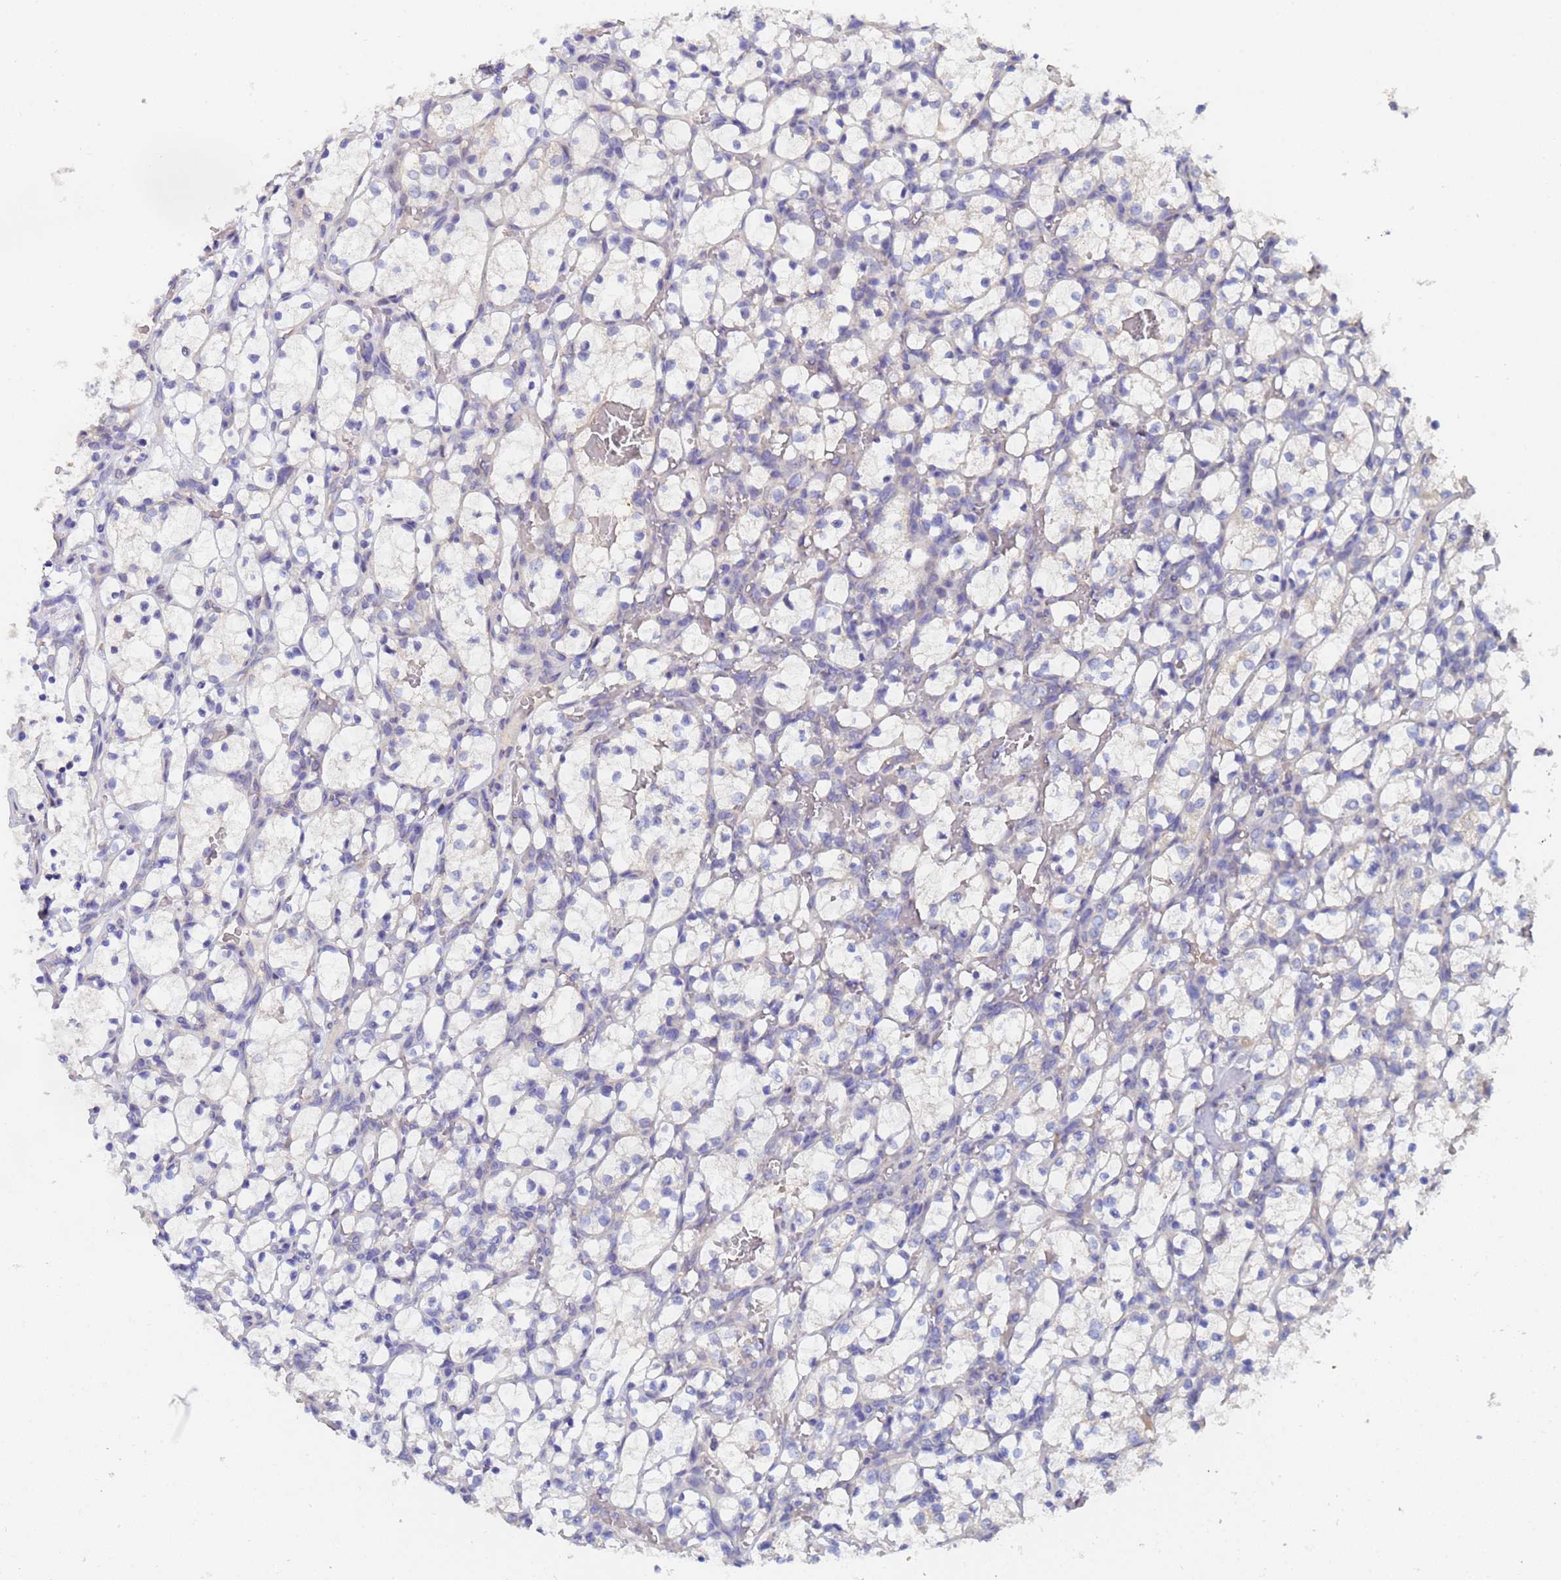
{"staining": {"intensity": "negative", "quantity": "none", "location": "none"}, "tissue": "renal cancer", "cell_type": "Tumor cells", "image_type": "cancer", "snomed": [{"axis": "morphology", "description": "Adenocarcinoma, NOS"}, {"axis": "topography", "description": "Kidney"}], "caption": "IHC micrograph of human renal adenocarcinoma stained for a protein (brown), which reveals no expression in tumor cells.", "gene": "IHO1", "patient": {"sex": "female", "age": 69}}